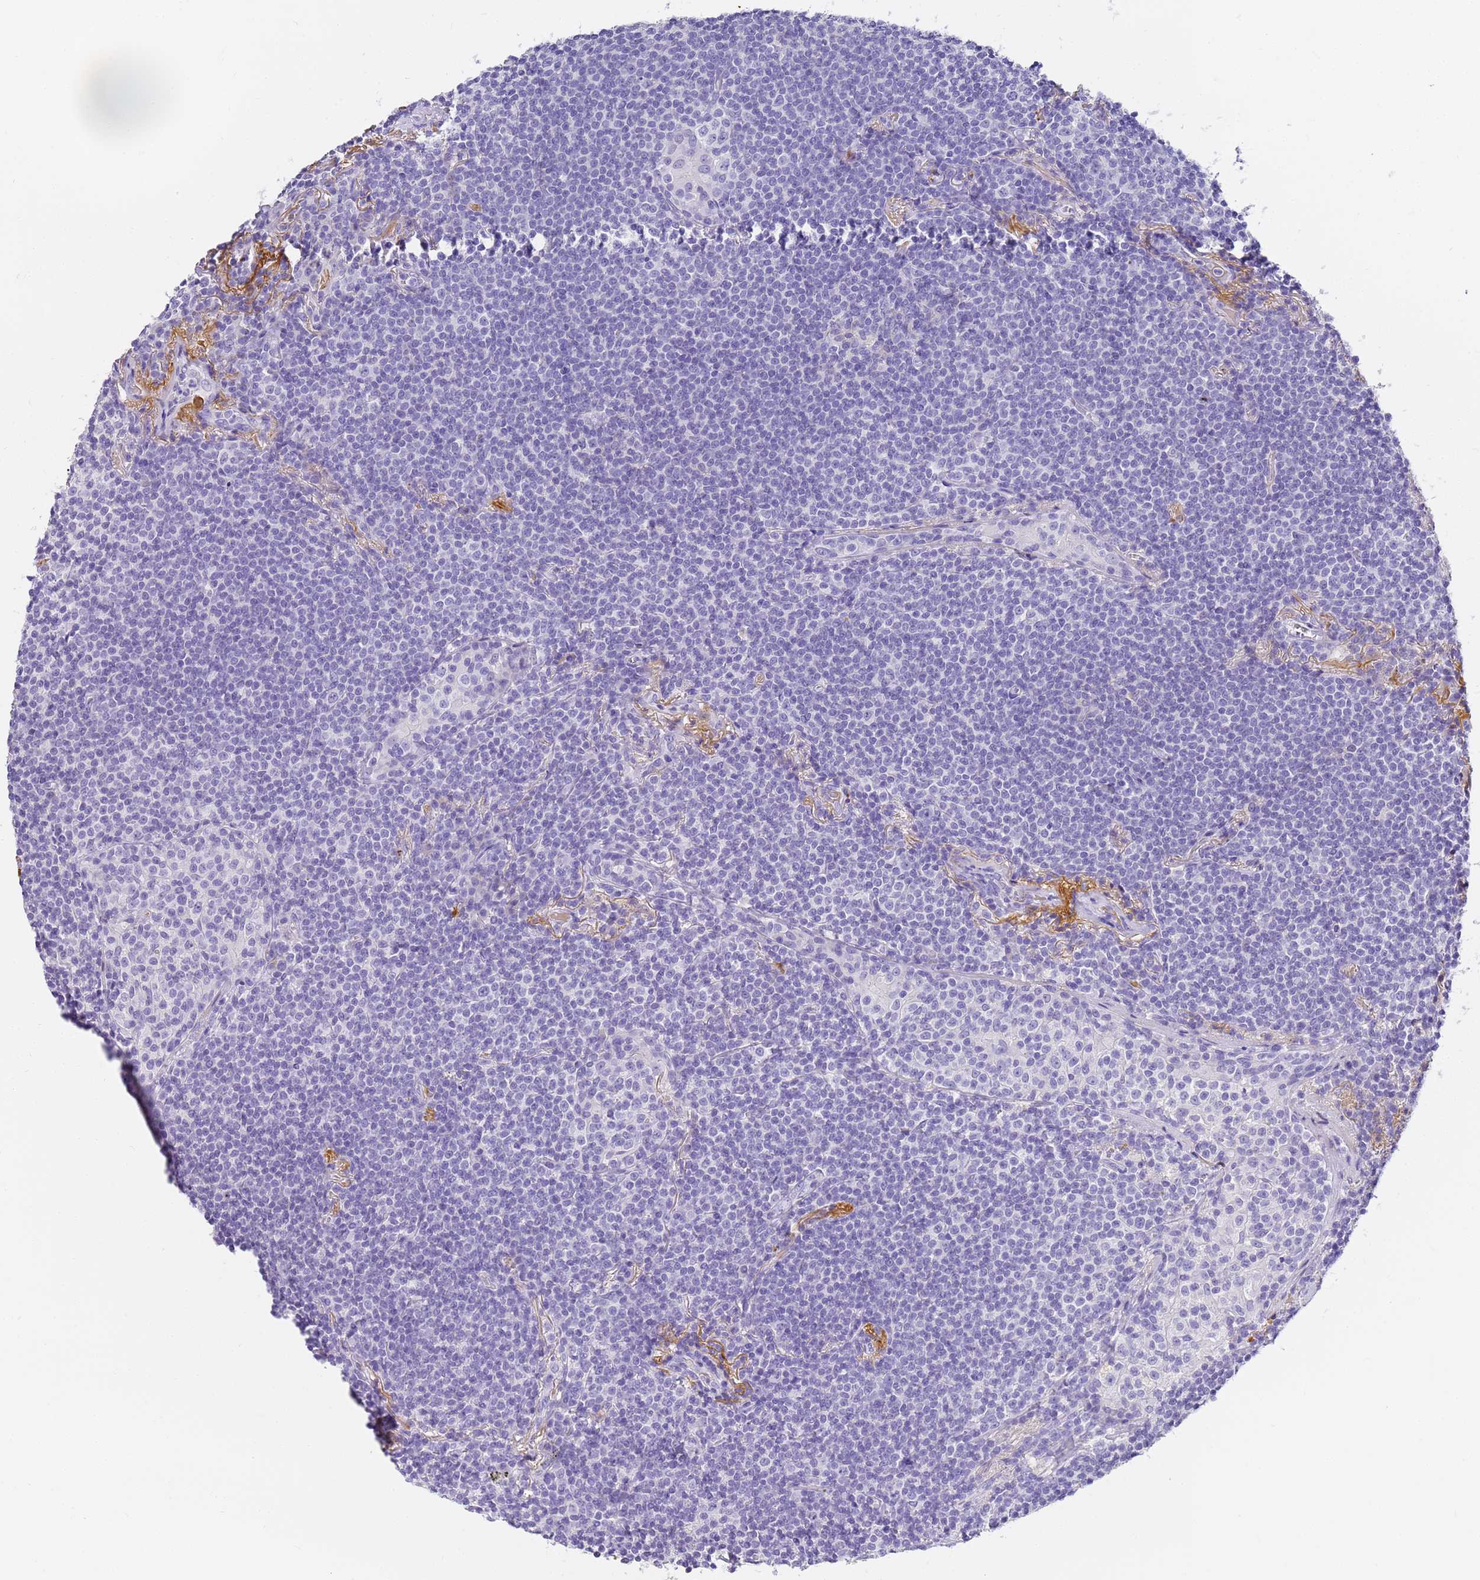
{"staining": {"intensity": "negative", "quantity": "none", "location": "none"}, "tissue": "lymphoma", "cell_type": "Tumor cells", "image_type": "cancer", "snomed": [{"axis": "morphology", "description": "Malignant lymphoma, non-Hodgkin's type, Low grade"}, {"axis": "topography", "description": "Lung"}], "caption": "The IHC micrograph has no significant positivity in tumor cells of lymphoma tissue.", "gene": "CFHR2", "patient": {"sex": "female", "age": 71}}